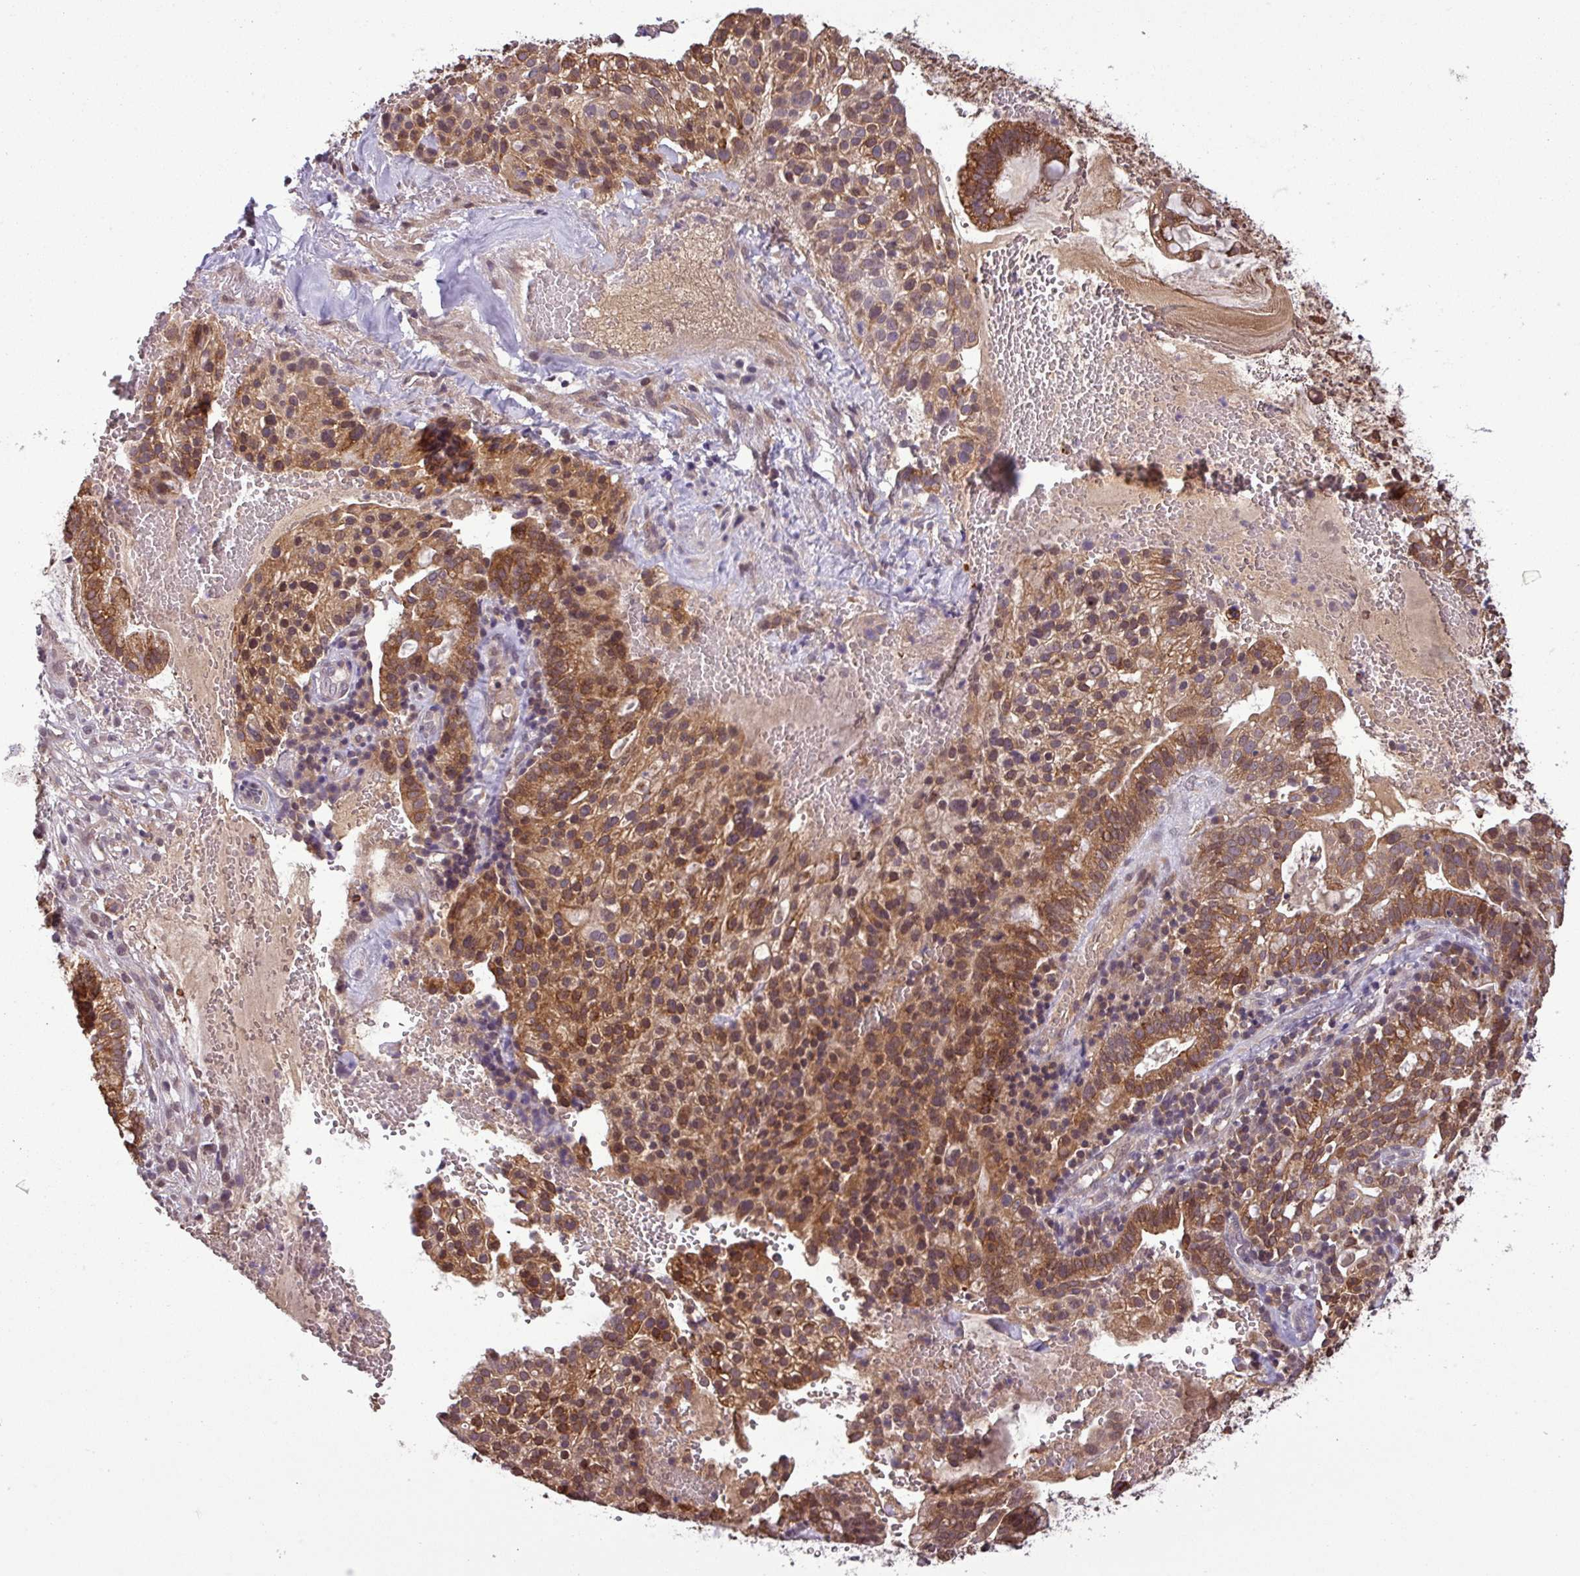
{"staining": {"intensity": "moderate", "quantity": ">75%", "location": "cytoplasmic/membranous,nuclear"}, "tissue": "cervical cancer", "cell_type": "Tumor cells", "image_type": "cancer", "snomed": [{"axis": "morphology", "description": "Adenocarcinoma, NOS"}, {"axis": "topography", "description": "Cervix"}], "caption": "Protein staining of cervical cancer (adenocarcinoma) tissue displays moderate cytoplasmic/membranous and nuclear staining in approximately >75% of tumor cells. (IHC, brightfield microscopy, high magnification).", "gene": "NOB1", "patient": {"sex": "female", "age": 41}}